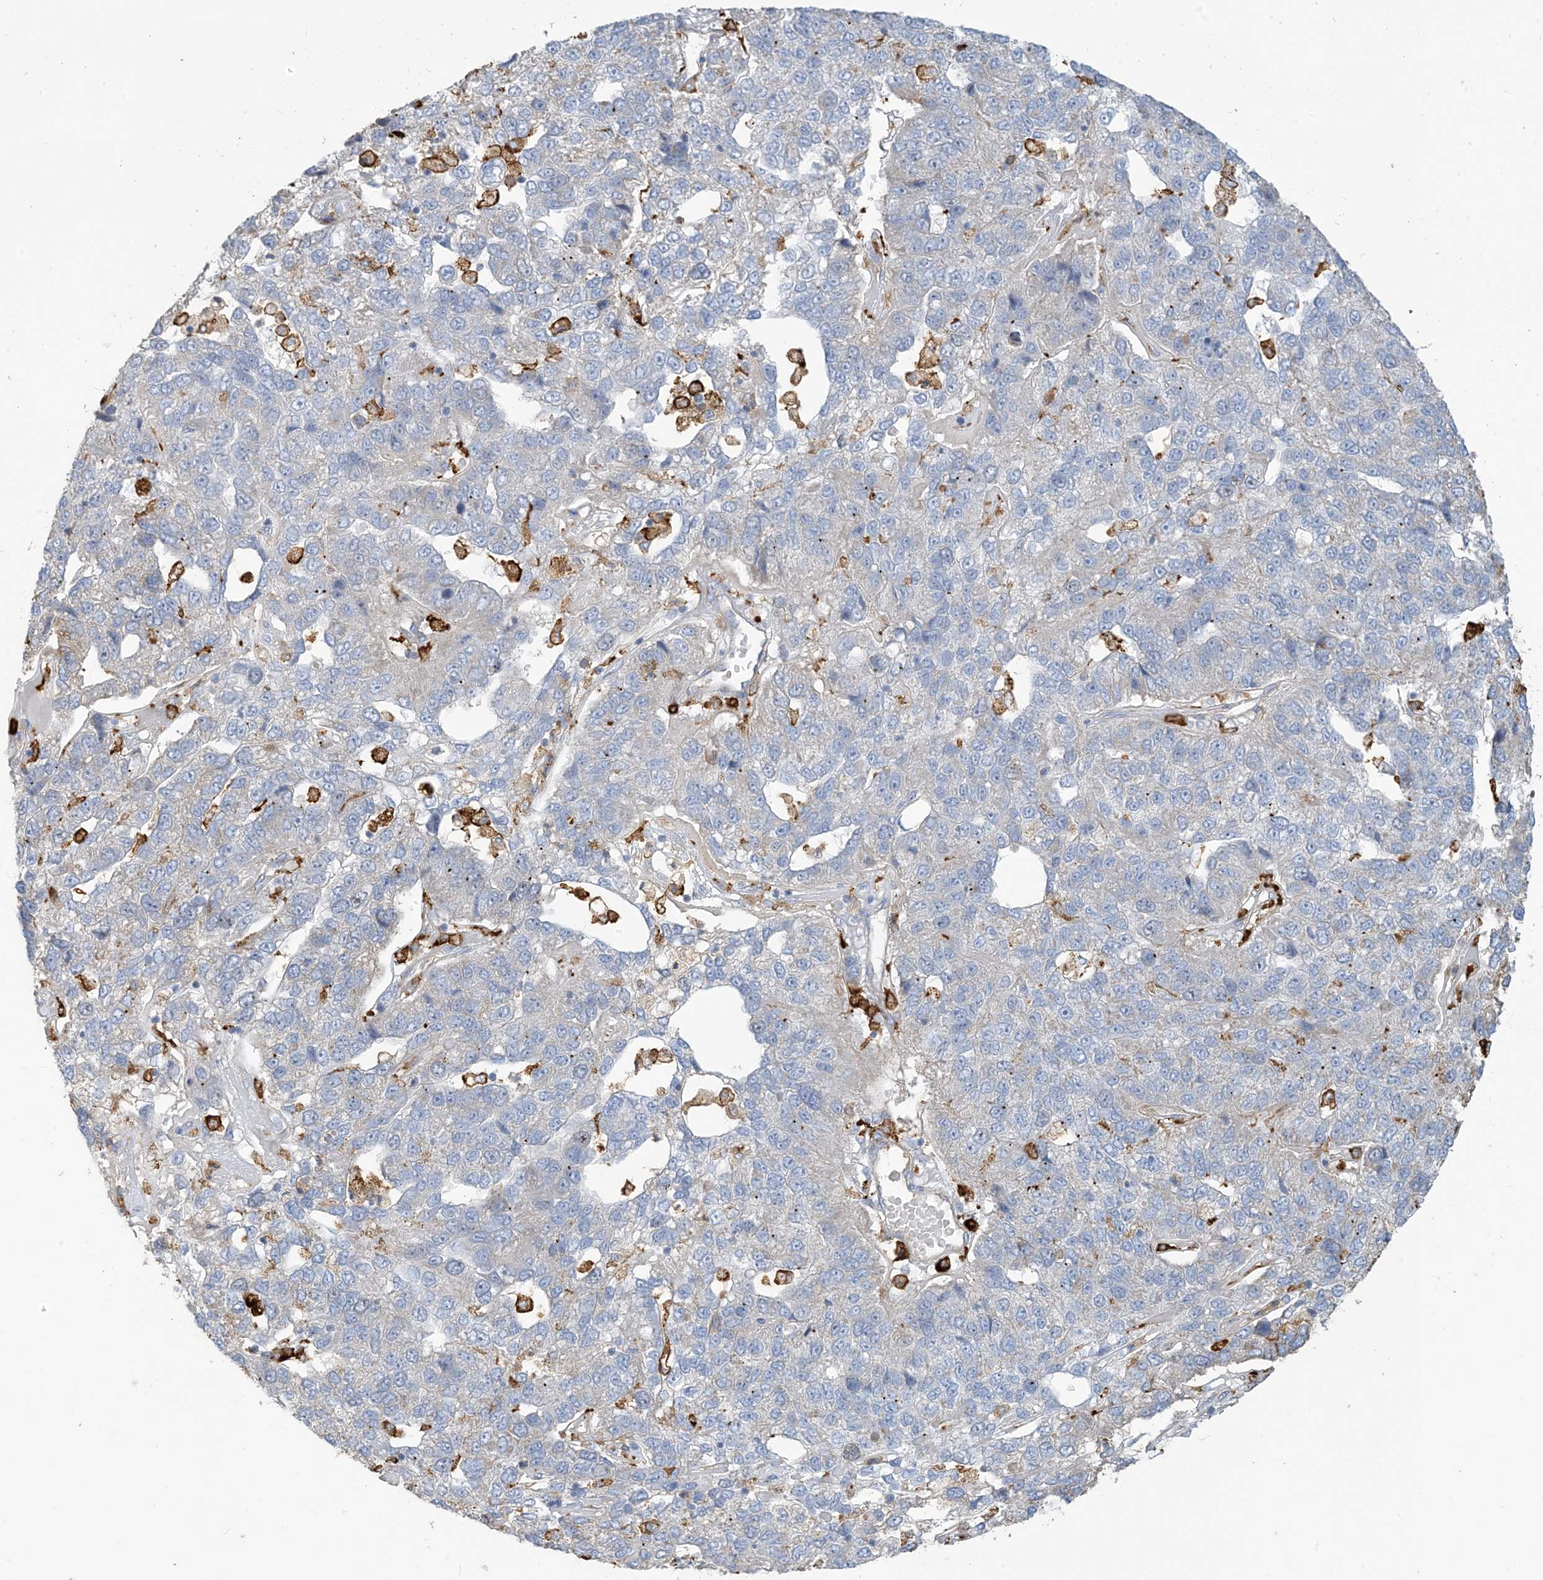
{"staining": {"intensity": "negative", "quantity": "none", "location": "none"}, "tissue": "pancreatic cancer", "cell_type": "Tumor cells", "image_type": "cancer", "snomed": [{"axis": "morphology", "description": "Adenocarcinoma, NOS"}, {"axis": "topography", "description": "Pancreas"}], "caption": "A histopathology image of human pancreatic adenocarcinoma is negative for staining in tumor cells. (Brightfield microscopy of DAB IHC at high magnification).", "gene": "PEAR1", "patient": {"sex": "female", "age": 61}}